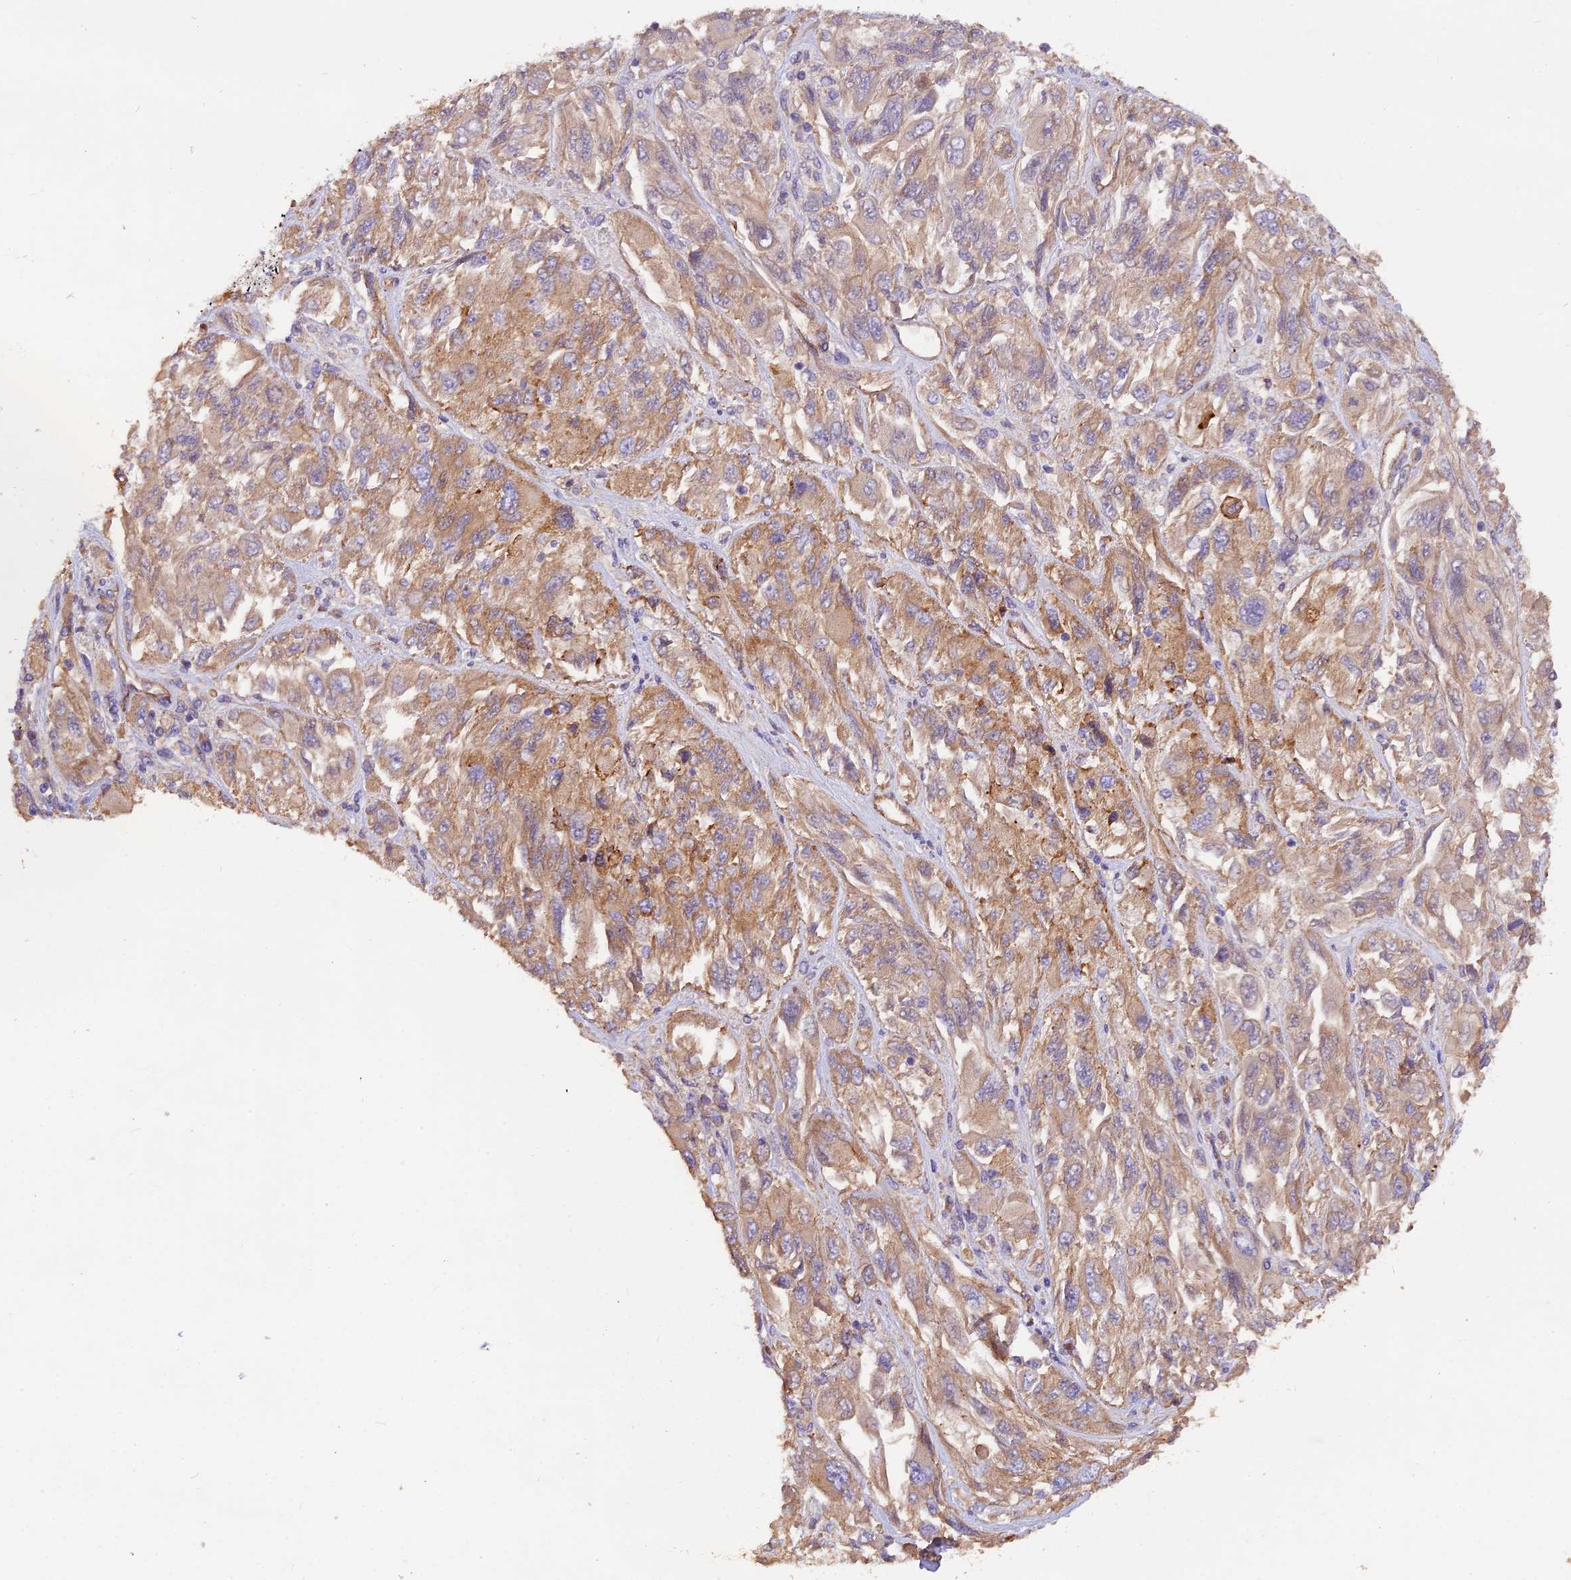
{"staining": {"intensity": "weak", "quantity": ">75%", "location": "cytoplasmic/membranous"}, "tissue": "melanoma", "cell_type": "Tumor cells", "image_type": "cancer", "snomed": [{"axis": "morphology", "description": "Malignant melanoma, NOS"}, {"axis": "topography", "description": "Skin"}], "caption": "Brown immunohistochemical staining in melanoma exhibits weak cytoplasmic/membranous positivity in approximately >75% of tumor cells.", "gene": "ERMARD", "patient": {"sex": "female", "age": 91}}